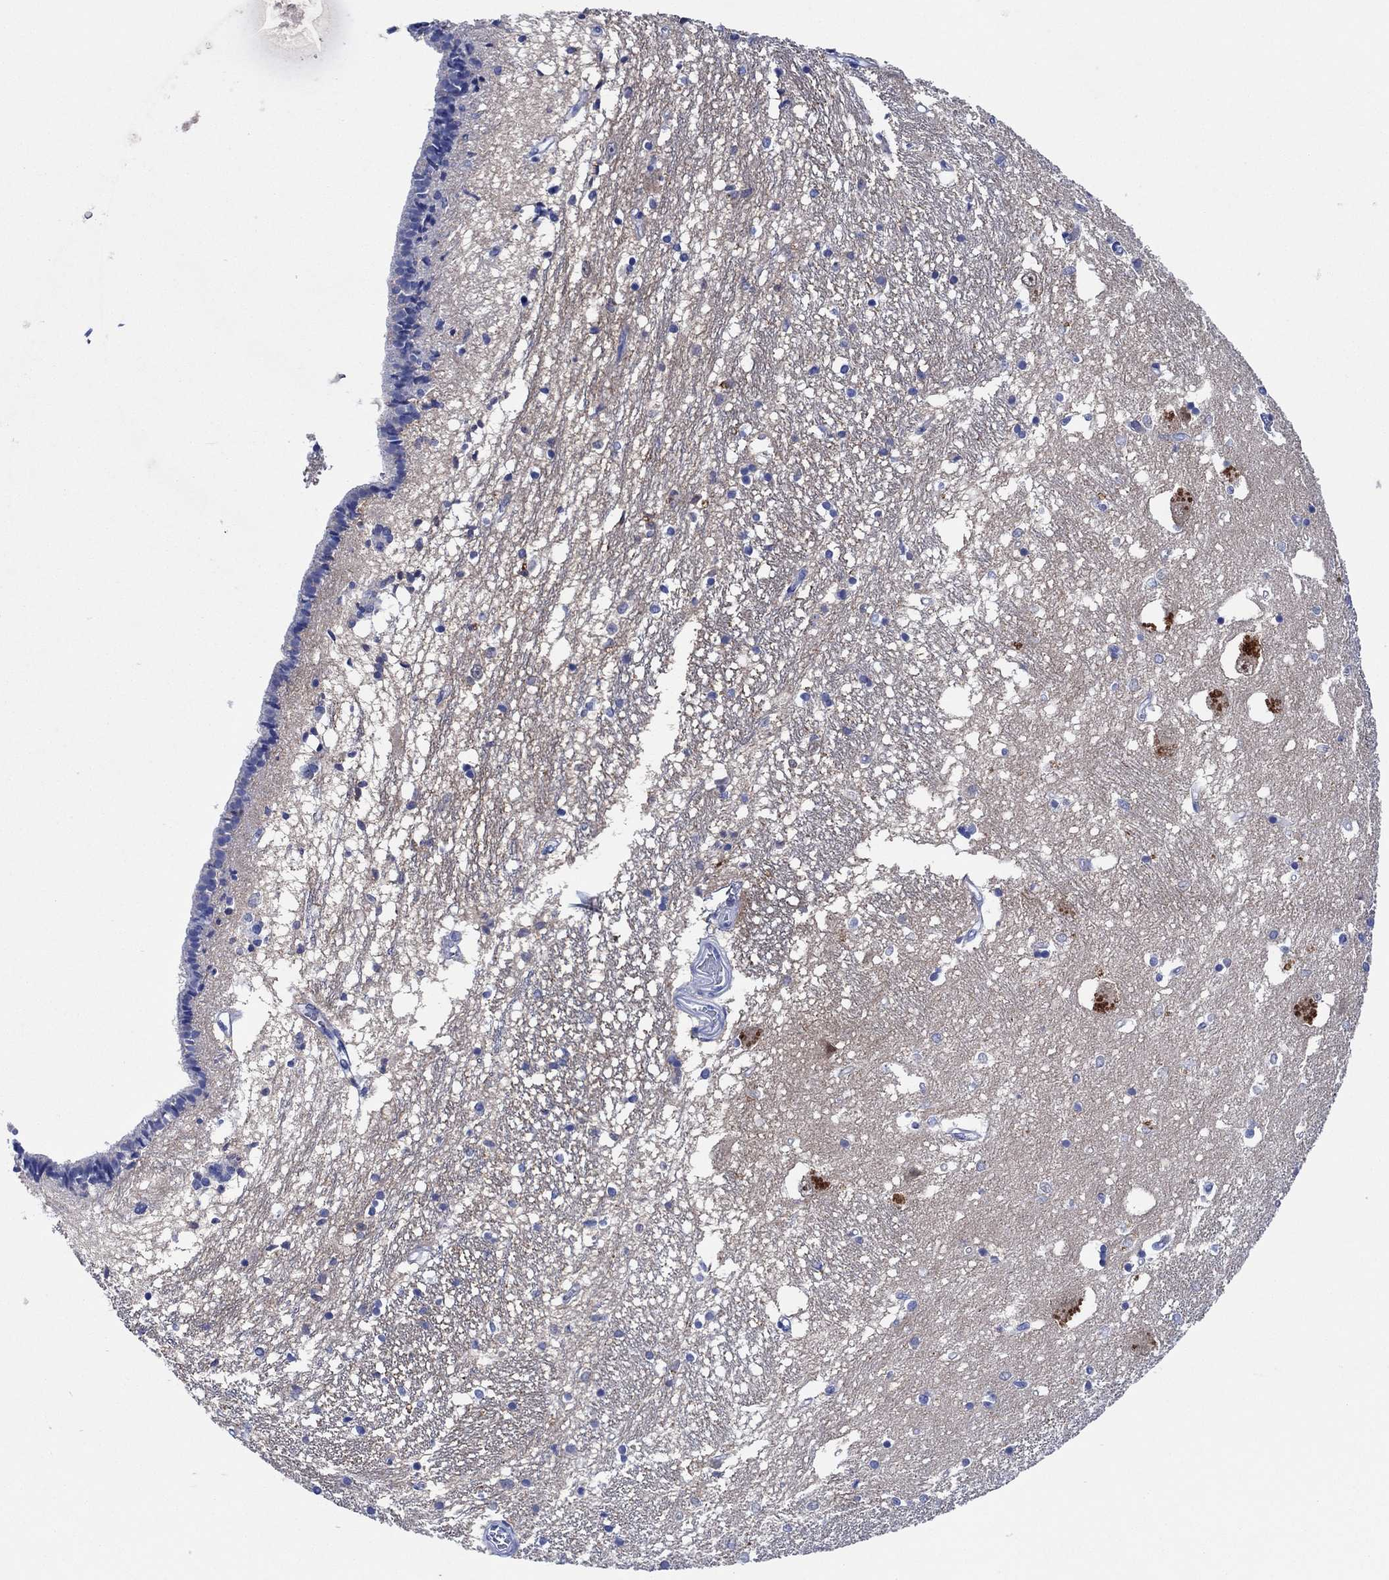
{"staining": {"intensity": "negative", "quantity": "none", "location": "none"}, "tissue": "caudate", "cell_type": "Glial cells", "image_type": "normal", "snomed": [{"axis": "morphology", "description": "Normal tissue, NOS"}, {"axis": "topography", "description": "Lateral ventricle wall"}], "caption": "The immunohistochemistry (IHC) photomicrograph has no significant expression in glial cells of caudate.", "gene": "CPNE6", "patient": {"sex": "female", "age": 71}}